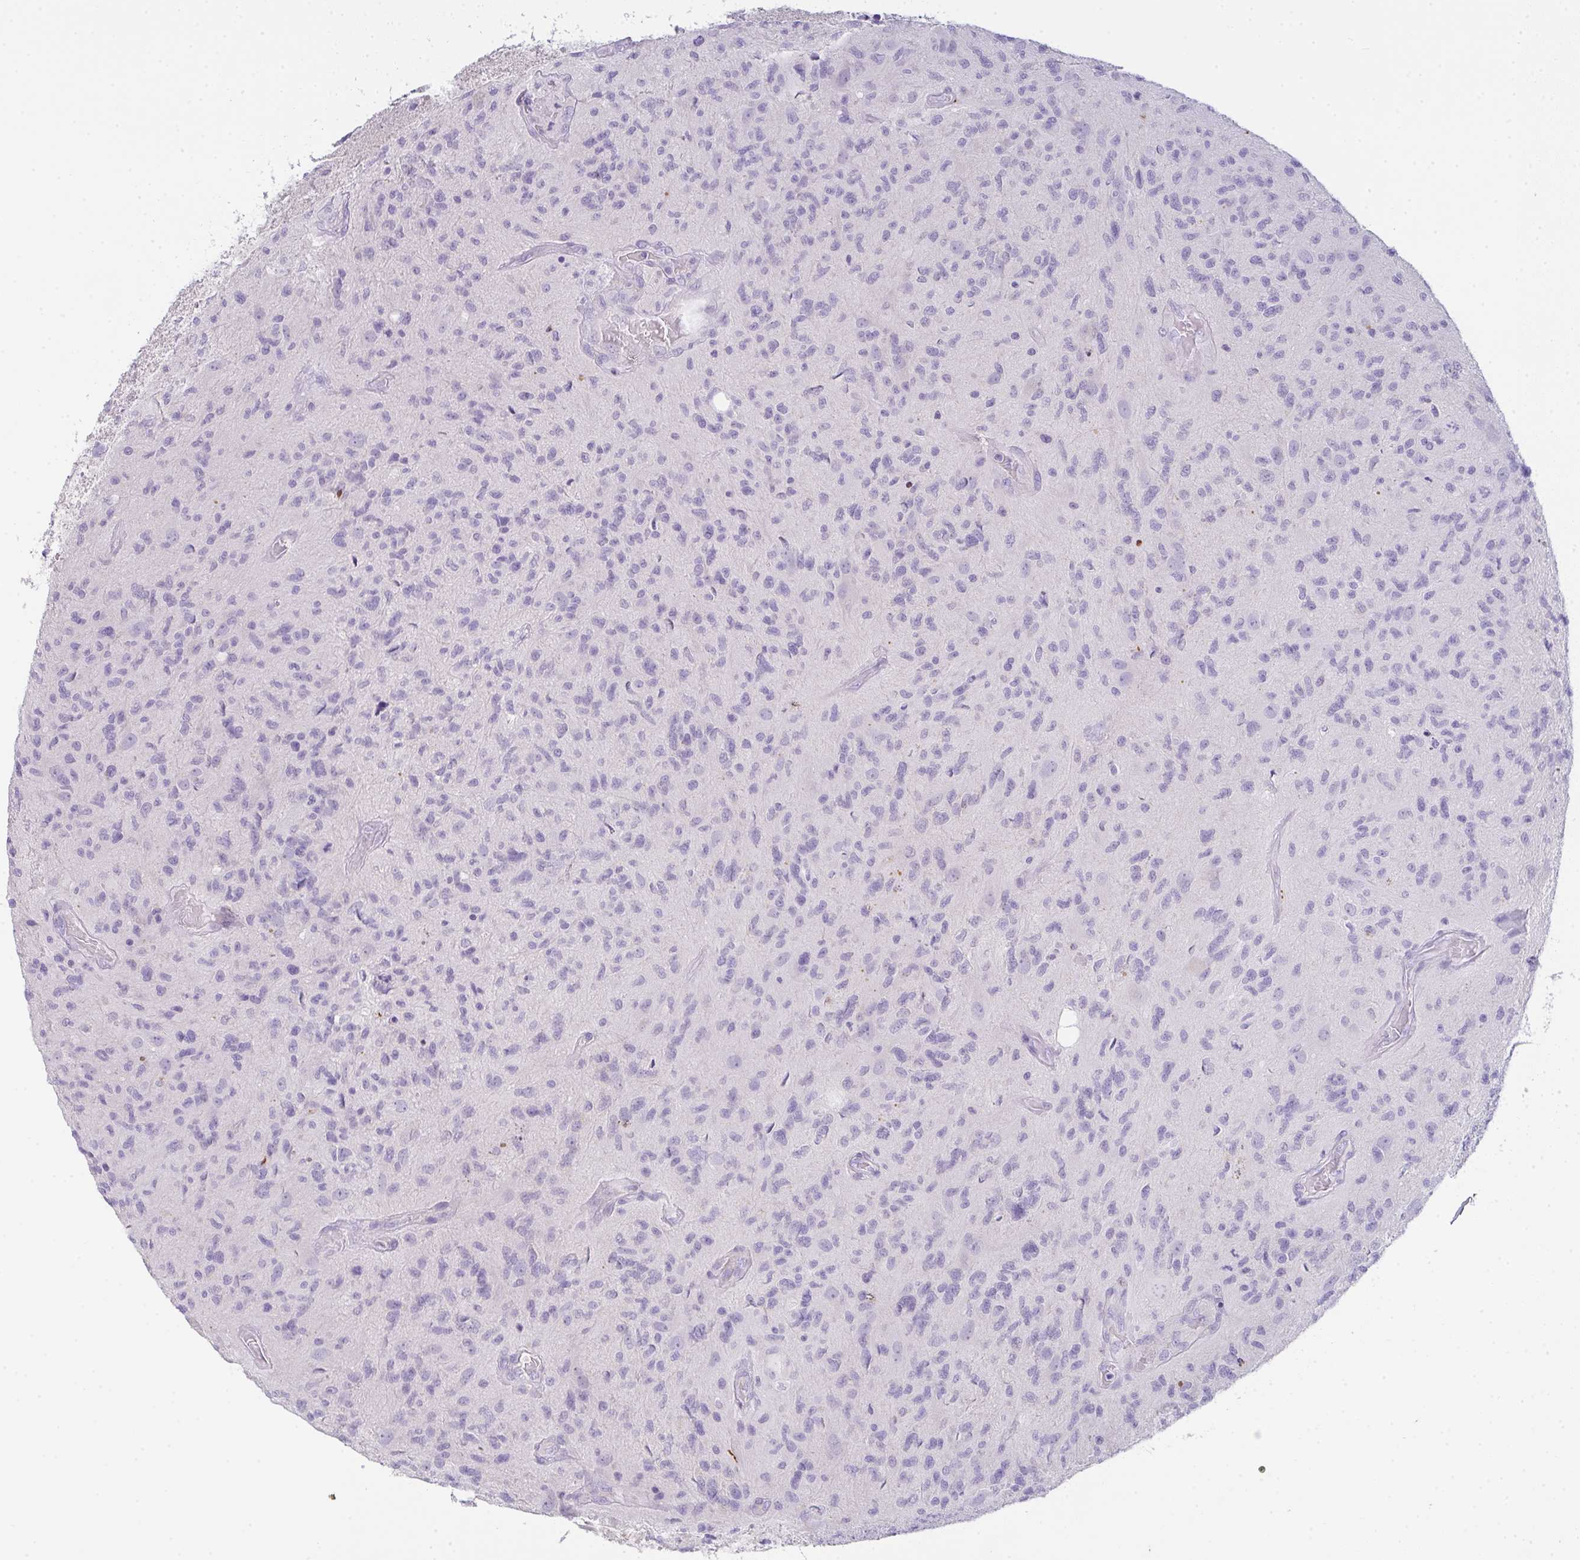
{"staining": {"intensity": "negative", "quantity": "none", "location": "none"}, "tissue": "glioma", "cell_type": "Tumor cells", "image_type": "cancer", "snomed": [{"axis": "morphology", "description": "Glioma, malignant, High grade"}, {"axis": "topography", "description": "Brain"}], "caption": "Tumor cells show no significant protein positivity in malignant glioma (high-grade).", "gene": "COX7B", "patient": {"sex": "male", "age": 67}}